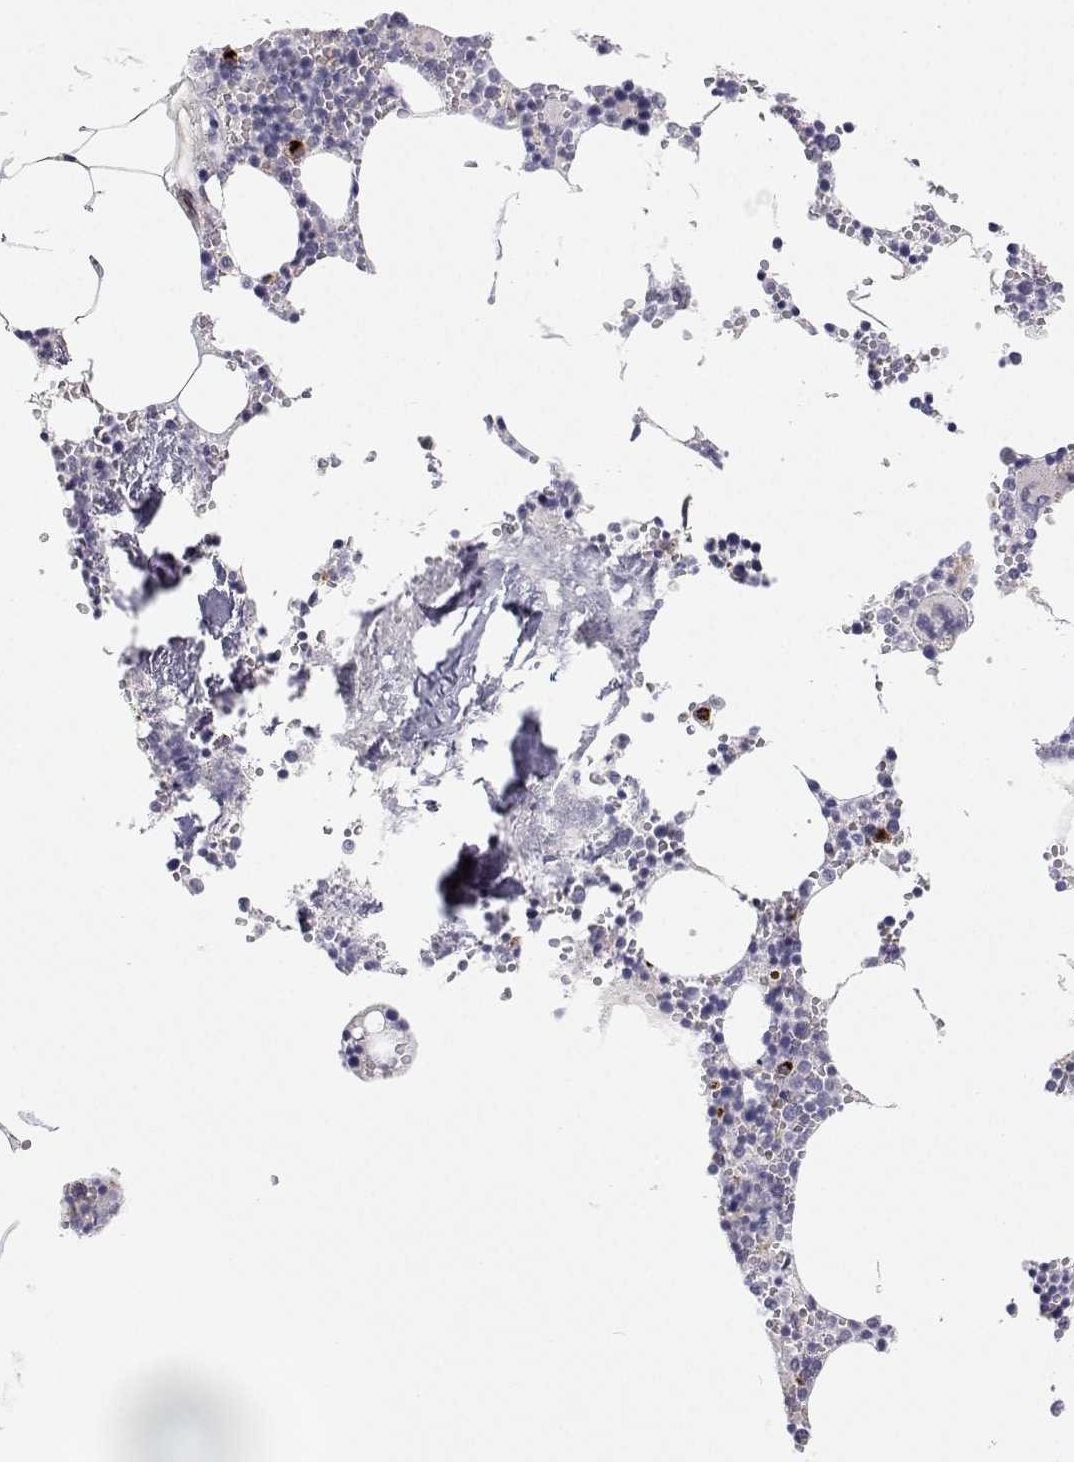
{"staining": {"intensity": "moderate", "quantity": "<25%", "location": "cytoplasmic/membranous"}, "tissue": "bone marrow", "cell_type": "Hematopoietic cells", "image_type": "normal", "snomed": [{"axis": "morphology", "description": "Normal tissue, NOS"}, {"axis": "topography", "description": "Bone marrow"}], "caption": "Approximately <25% of hematopoietic cells in unremarkable human bone marrow exhibit moderate cytoplasmic/membranous protein staining as visualized by brown immunohistochemical staining.", "gene": "STARD13", "patient": {"sex": "male", "age": 54}}